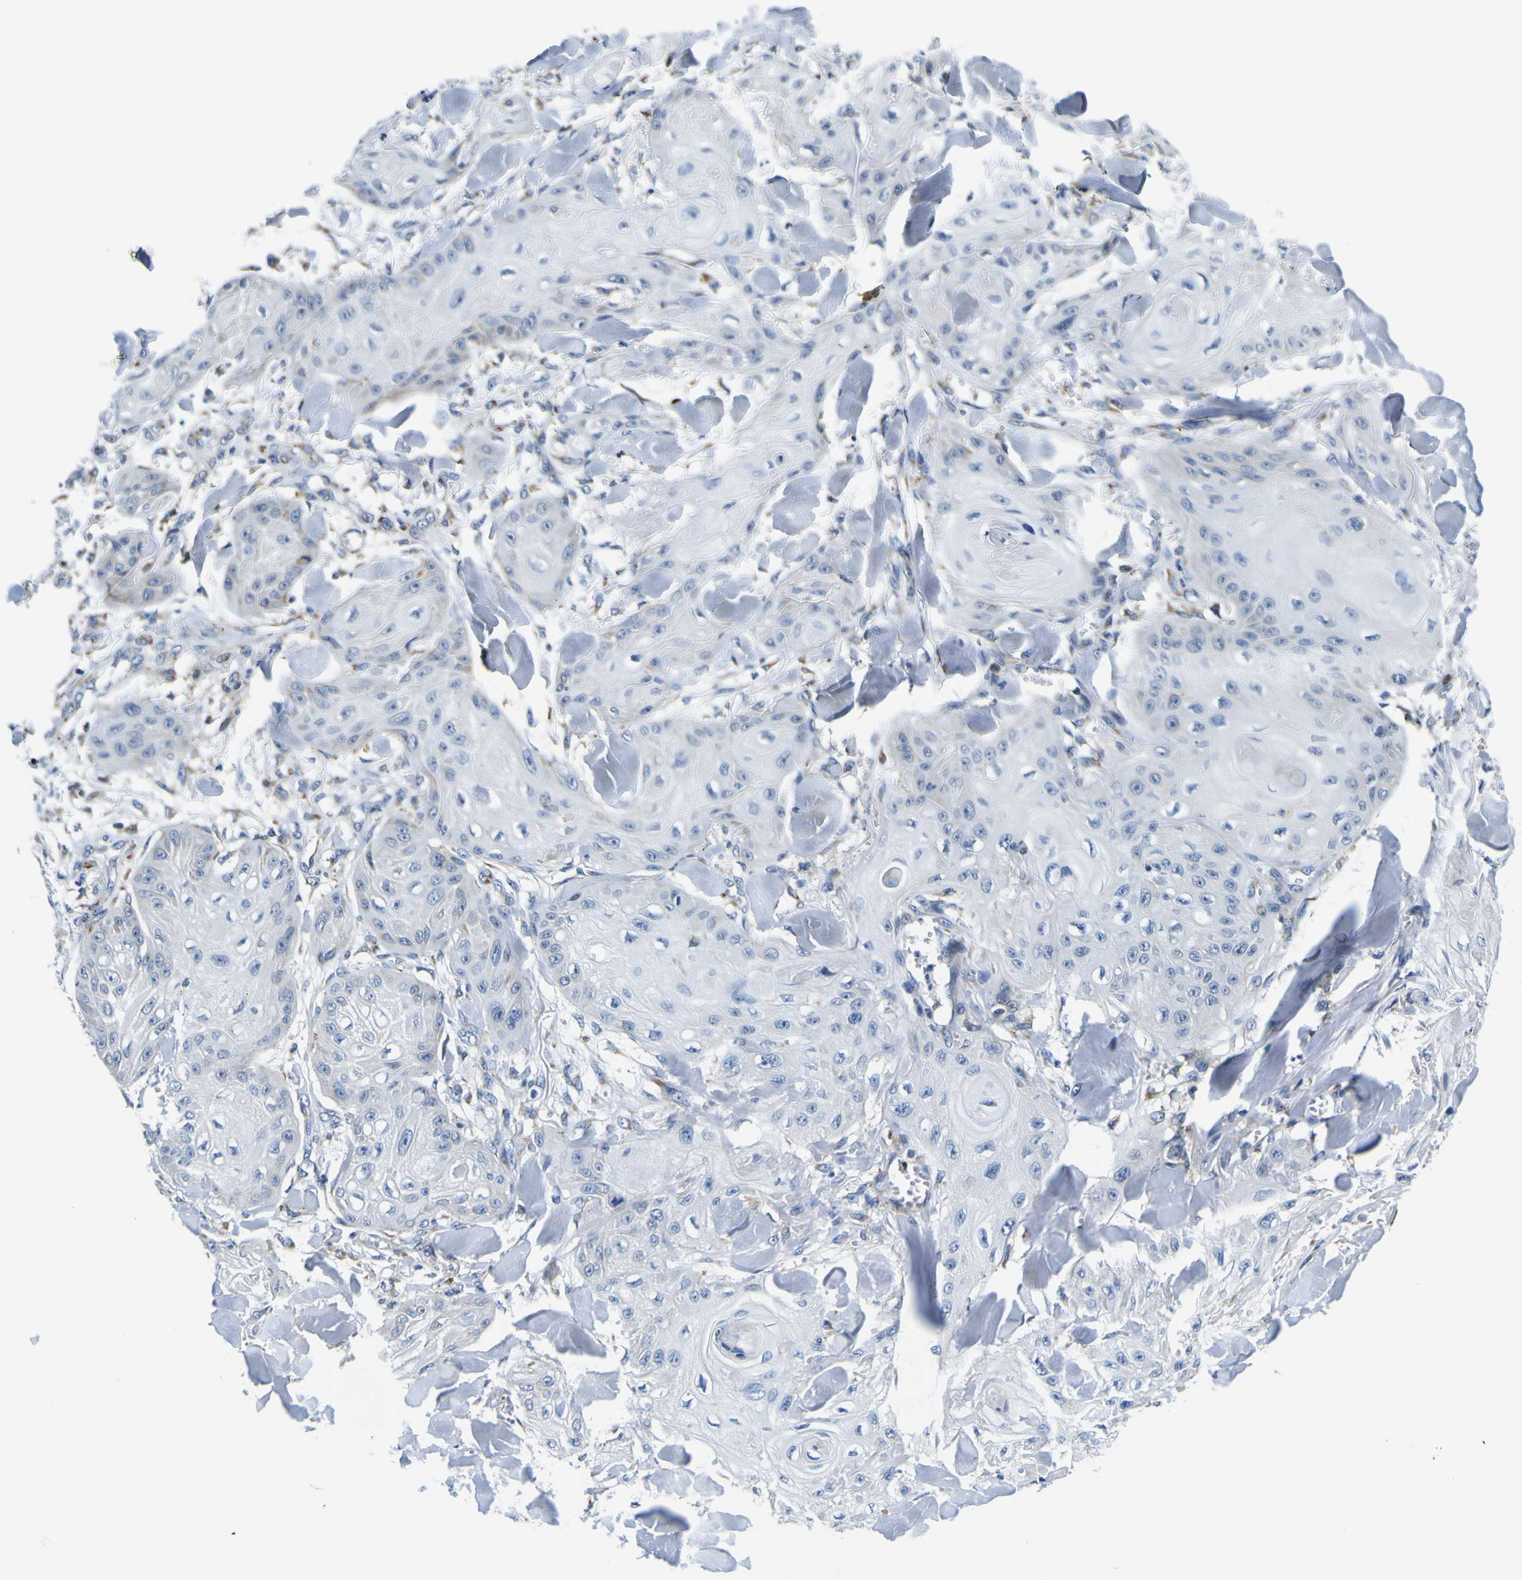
{"staining": {"intensity": "negative", "quantity": "none", "location": "none"}, "tissue": "skin cancer", "cell_type": "Tumor cells", "image_type": "cancer", "snomed": [{"axis": "morphology", "description": "Squamous cell carcinoma, NOS"}, {"axis": "topography", "description": "Skin"}], "caption": "Skin squamous cell carcinoma was stained to show a protein in brown. There is no significant expression in tumor cells. The staining is performed using DAB brown chromogen with nuclei counter-stained in using hematoxylin.", "gene": "NLRP3", "patient": {"sex": "male", "age": 74}}